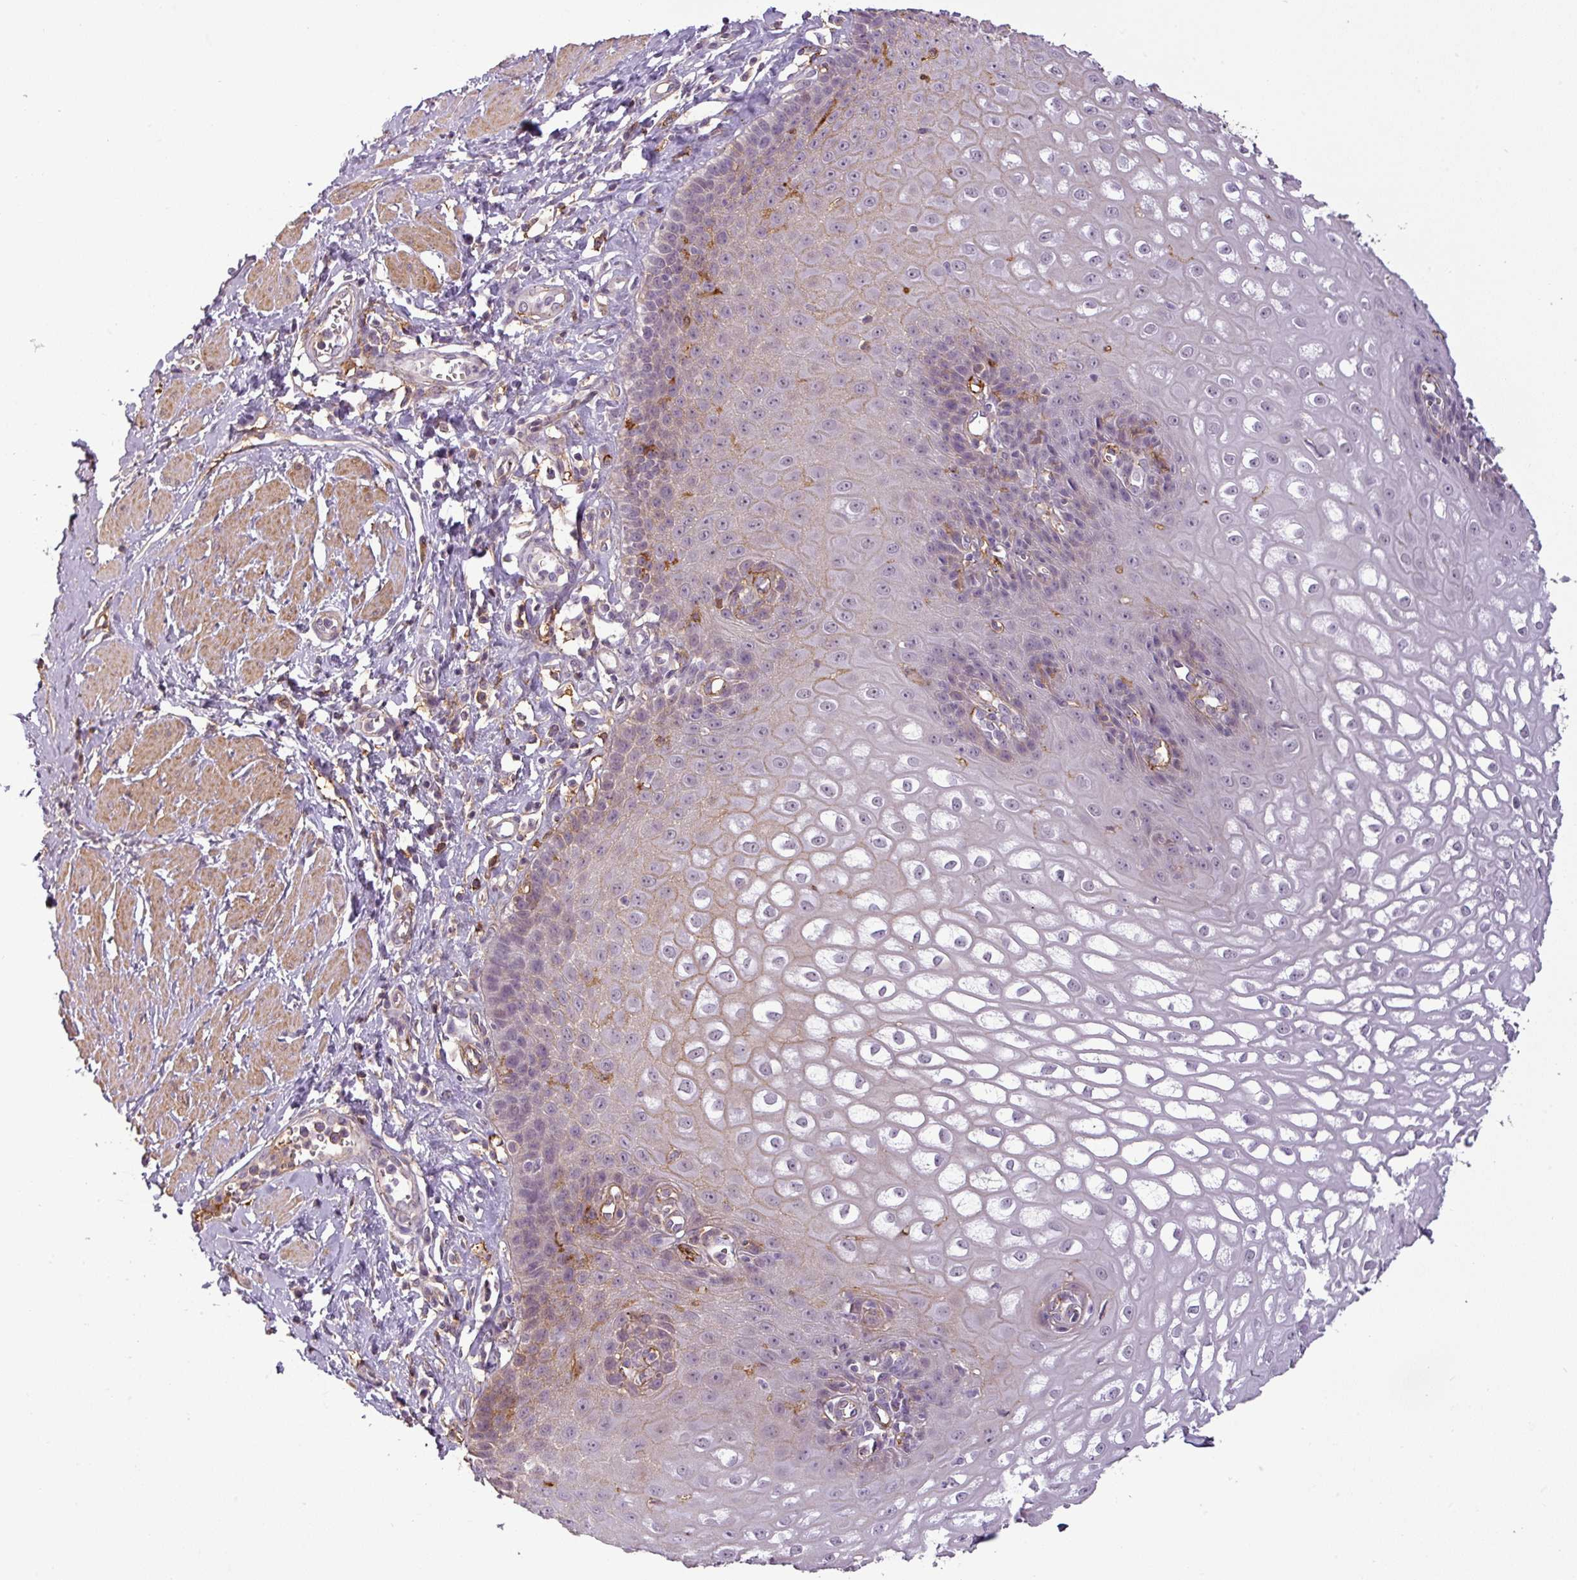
{"staining": {"intensity": "strong", "quantity": "<25%", "location": "cytoplasmic/membranous"}, "tissue": "esophagus", "cell_type": "Squamous epithelial cells", "image_type": "normal", "snomed": [{"axis": "morphology", "description": "Normal tissue, NOS"}, {"axis": "topography", "description": "Esophagus"}], "caption": "An immunohistochemistry (IHC) image of normal tissue is shown. Protein staining in brown shows strong cytoplasmic/membranous positivity in esophagus within squamous epithelial cells.", "gene": "APOC1", "patient": {"sex": "male", "age": 67}}